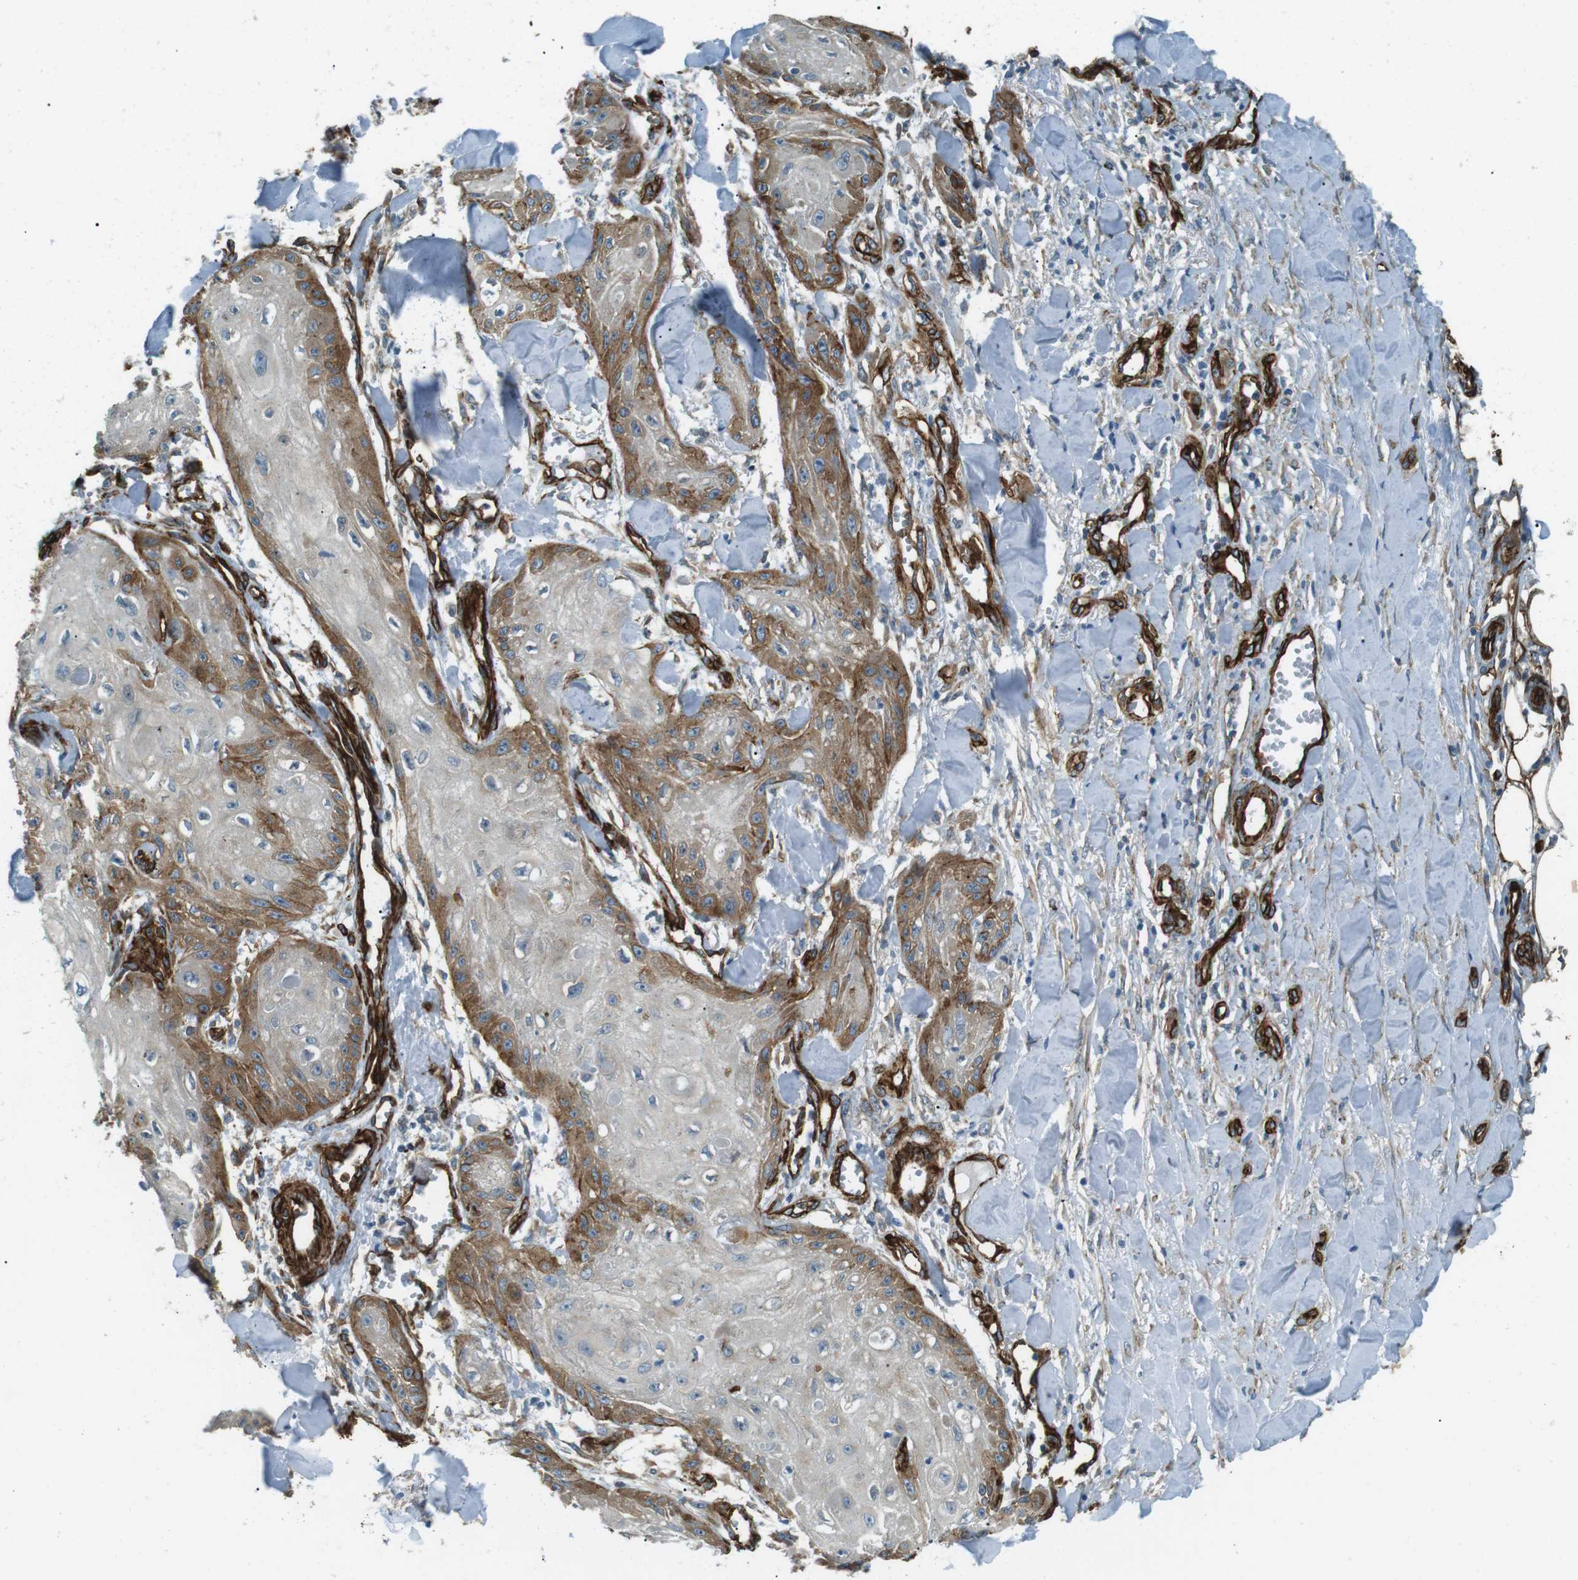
{"staining": {"intensity": "moderate", "quantity": "25%-75%", "location": "cytoplasmic/membranous"}, "tissue": "skin cancer", "cell_type": "Tumor cells", "image_type": "cancer", "snomed": [{"axis": "morphology", "description": "Squamous cell carcinoma, NOS"}, {"axis": "topography", "description": "Skin"}], "caption": "This micrograph displays squamous cell carcinoma (skin) stained with immunohistochemistry to label a protein in brown. The cytoplasmic/membranous of tumor cells show moderate positivity for the protein. Nuclei are counter-stained blue.", "gene": "ODR4", "patient": {"sex": "male", "age": 74}}